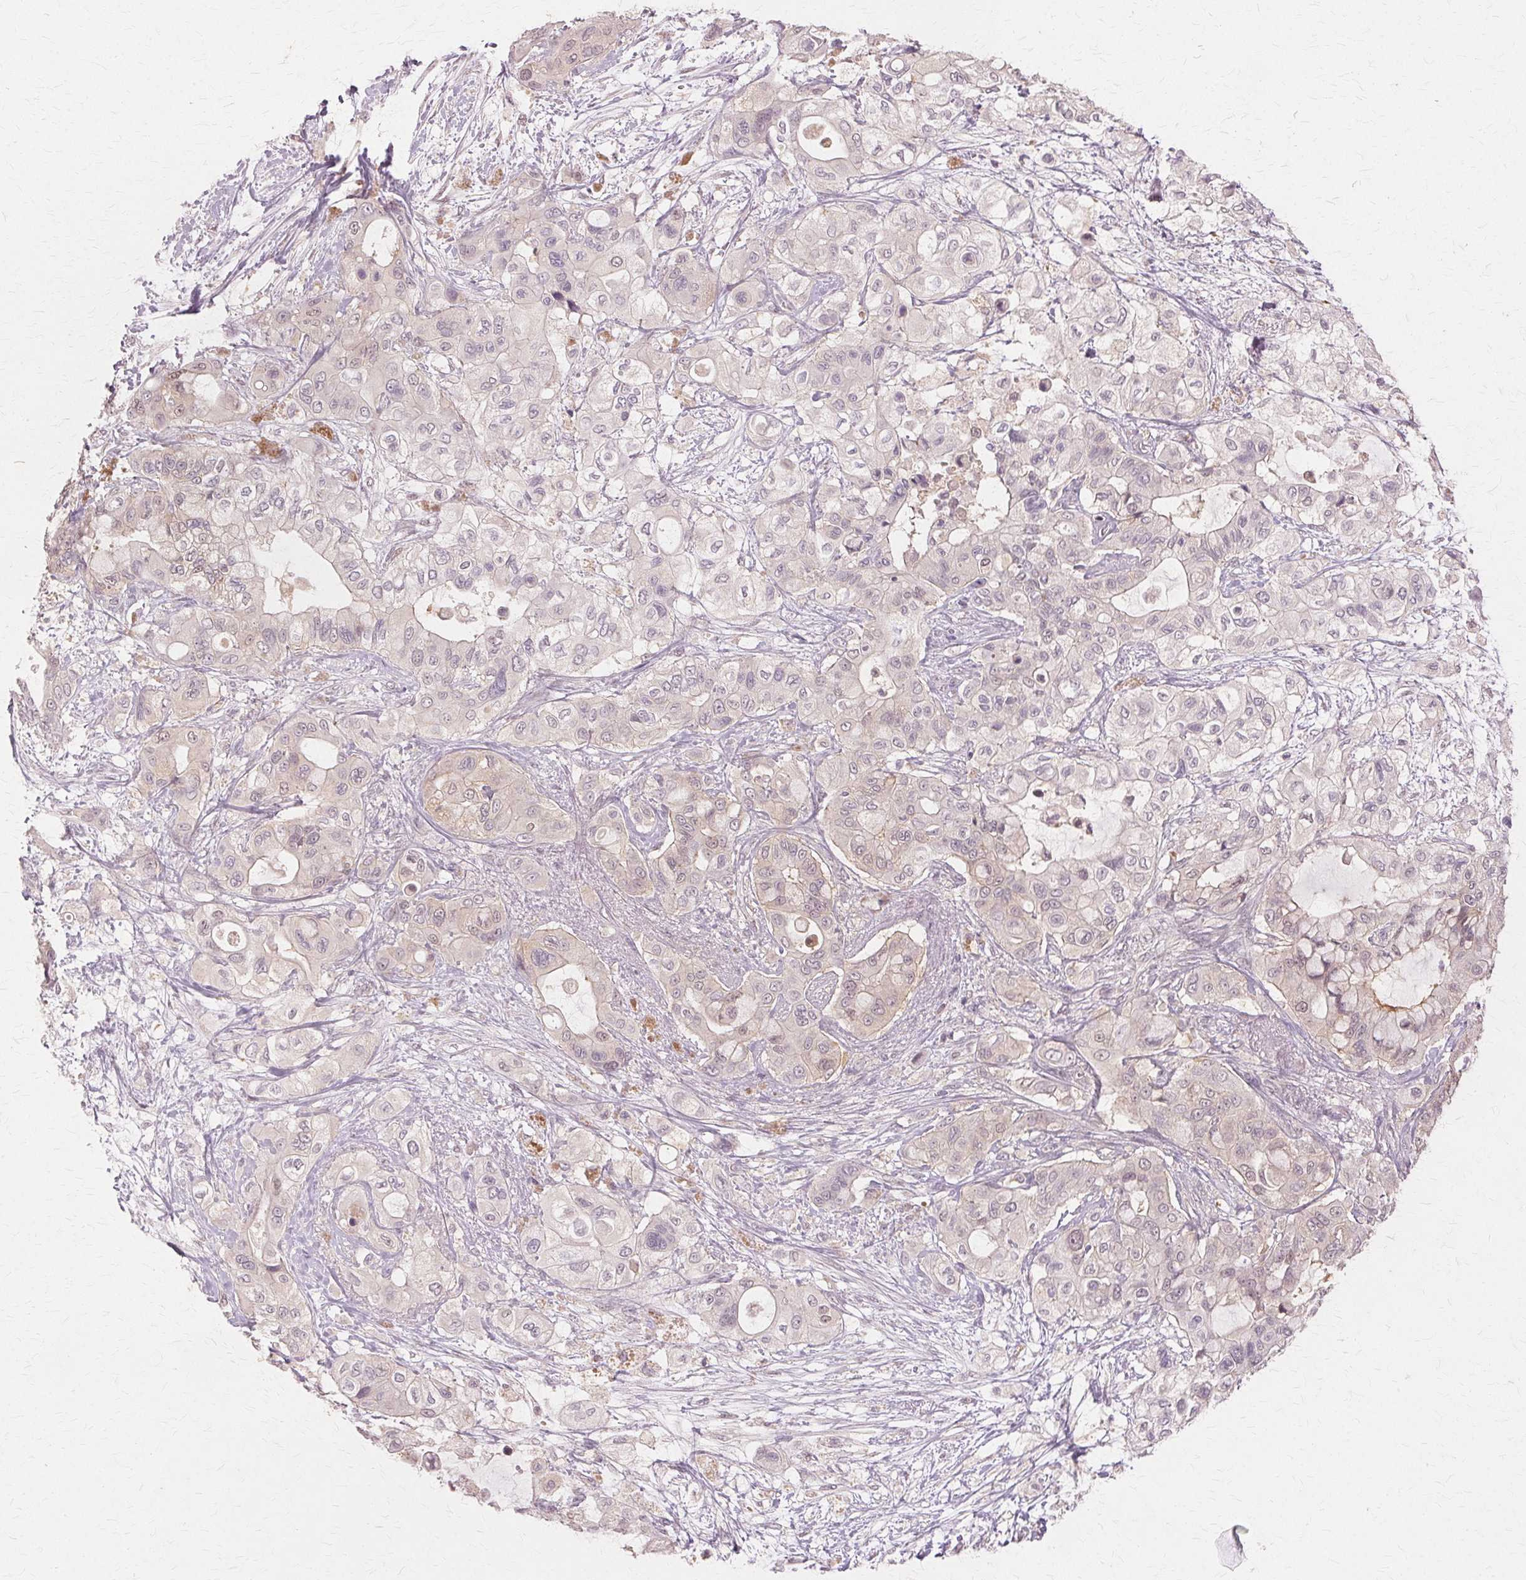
{"staining": {"intensity": "weak", "quantity": "<25%", "location": "nuclear"}, "tissue": "pancreatic cancer", "cell_type": "Tumor cells", "image_type": "cancer", "snomed": [{"axis": "morphology", "description": "Adenocarcinoma, NOS"}, {"axis": "topography", "description": "Pancreas"}], "caption": "Immunohistochemistry of adenocarcinoma (pancreatic) shows no expression in tumor cells.", "gene": "PRMT5", "patient": {"sex": "male", "age": 71}}